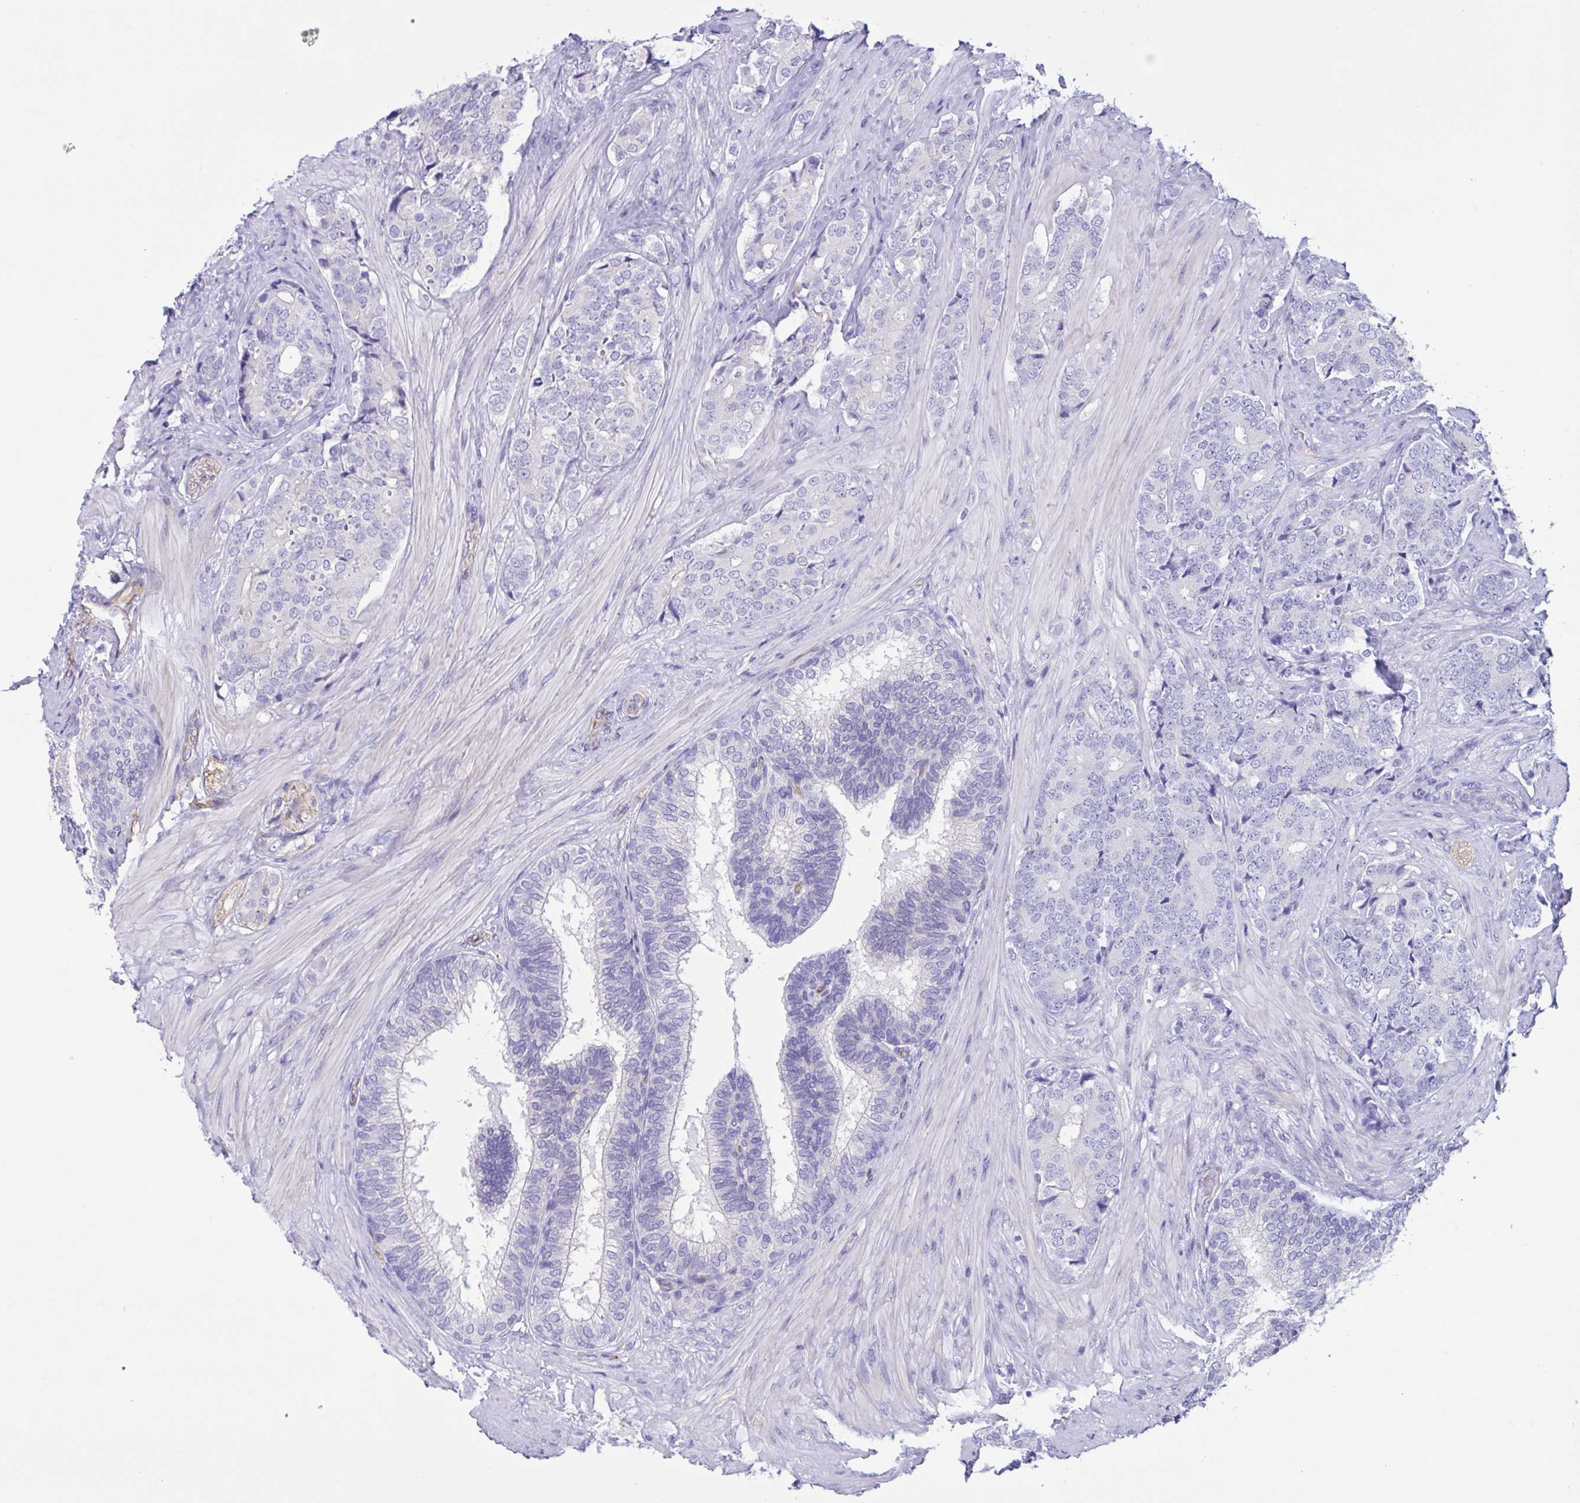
{"staining": {"intensity": "negative", "quantity": "none", "location": "none"}, "tissue": "prostate cancer", "cell_type": "Tumor cells", "image_type": "cancer", "snomed": [{"axis": "morphology", "description": "Adenocarcinoma, High grade"}, {"axis": "topography", "description": "Prostate"}], "caption": "This is an immunohistochemistry (IHC) image of prostate adenocarcinoma (high-grade). There is no staining in tumor cells.", "gene": "RPL22L1", "patient": {"sex": "male", "age": 62}}